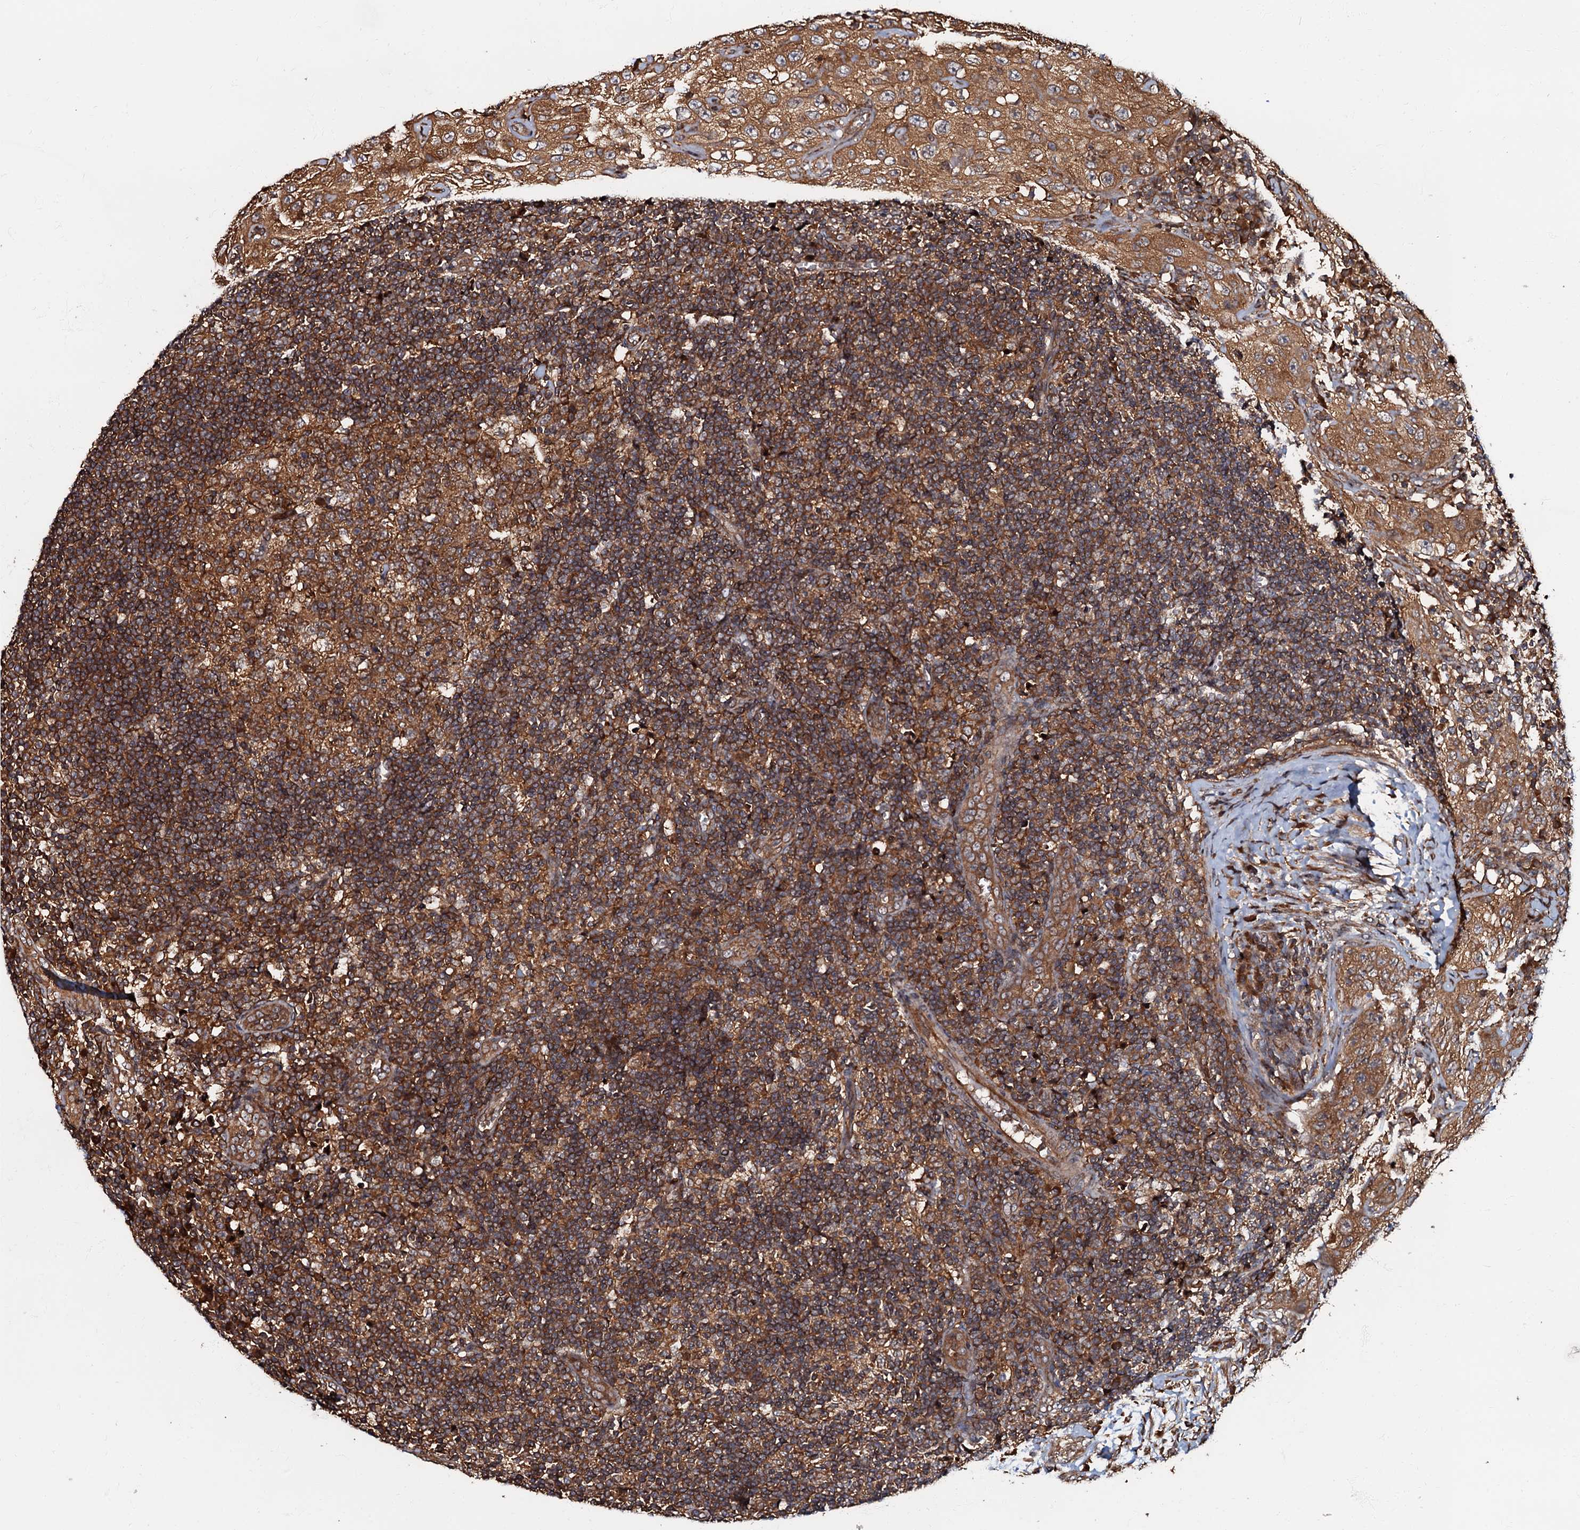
{"staining": {"intensity": "strong", "quantity": ">75%", "location": "cytoplasmic/membranous"}, "tissue": "lymph node", "cell_type": "Germinal center cells", "image_type": "normal", "snomed": [{"axis": "morphology", "description": "Normal tissue, NOS"}, {"axis": "morphology", "description": "Squamous cell carcinoma, metastatic, NOS"}, {"axis": "topography", "description": "Lymph node"}], "caption": "The histopathology image exhibits a brown stain indicating the presence of a protein in the cytoplasmic/membranous of germinal center cells in lymph node. The staining is performed using DAB (3,3'-diaminobenzidine) brown chromogen to label protein expression. The nuclei are counter-stained blue using hematoxylin.", "gene": "OSBP", "patient": {"sex": "male", "age": 73}}